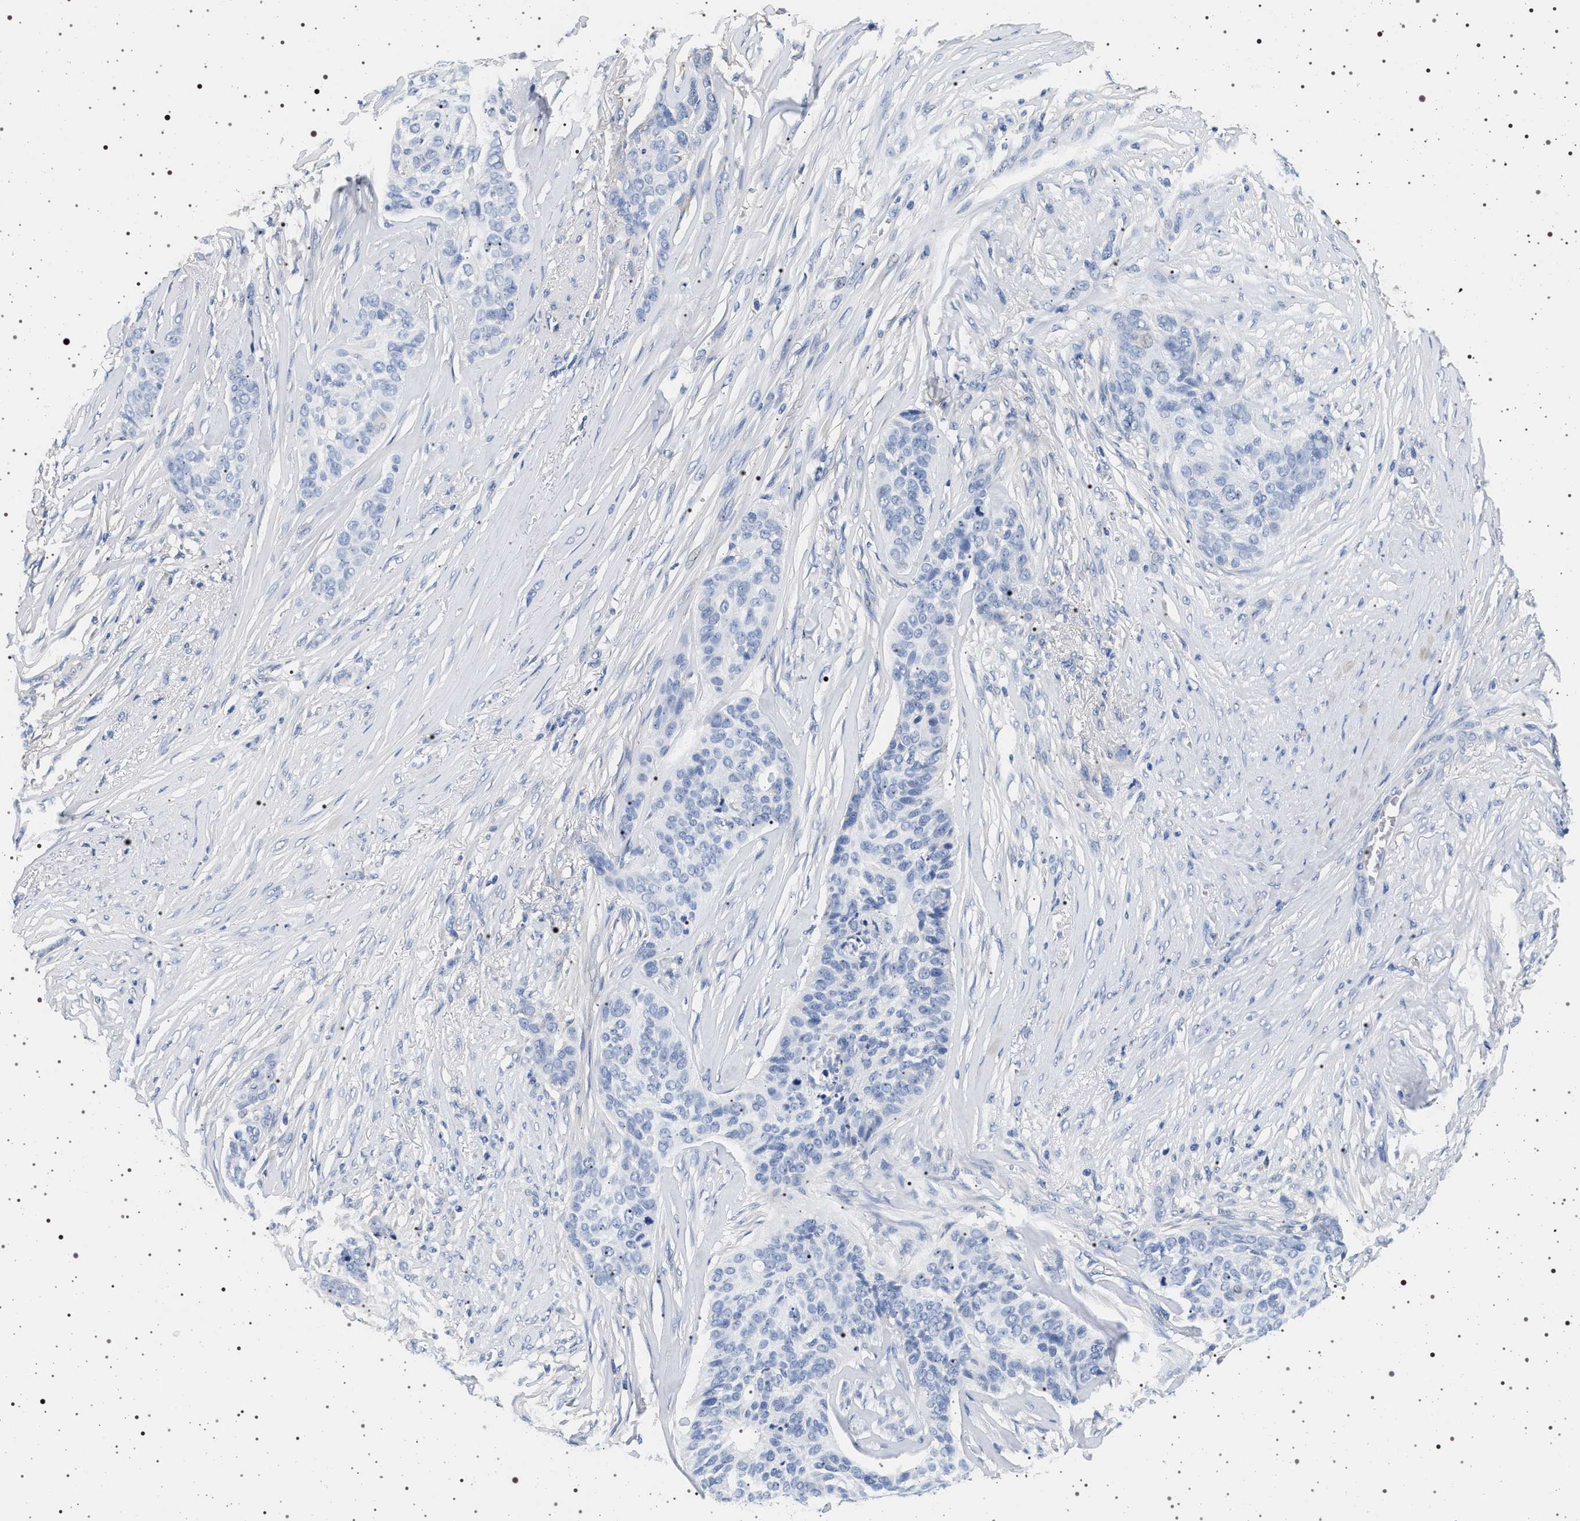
{"staining": {"intensity": "negative", "quantity": "none", "location": "none"}, "tissue": "skin cancer", "cell_type": "Tumor cells", "image_type": "cancer", "snomed": [{"axis": "morphology", "description": "Basal cell carcinoma"}, {"axis": "topography", "description": "Skin"}], "caption": "The histopathology image displays no significant staining in tumor cells of basal cell carcinoma (skin).", "gene": "HSD17B1", "patient": {"sex": "male", "age": 85}}